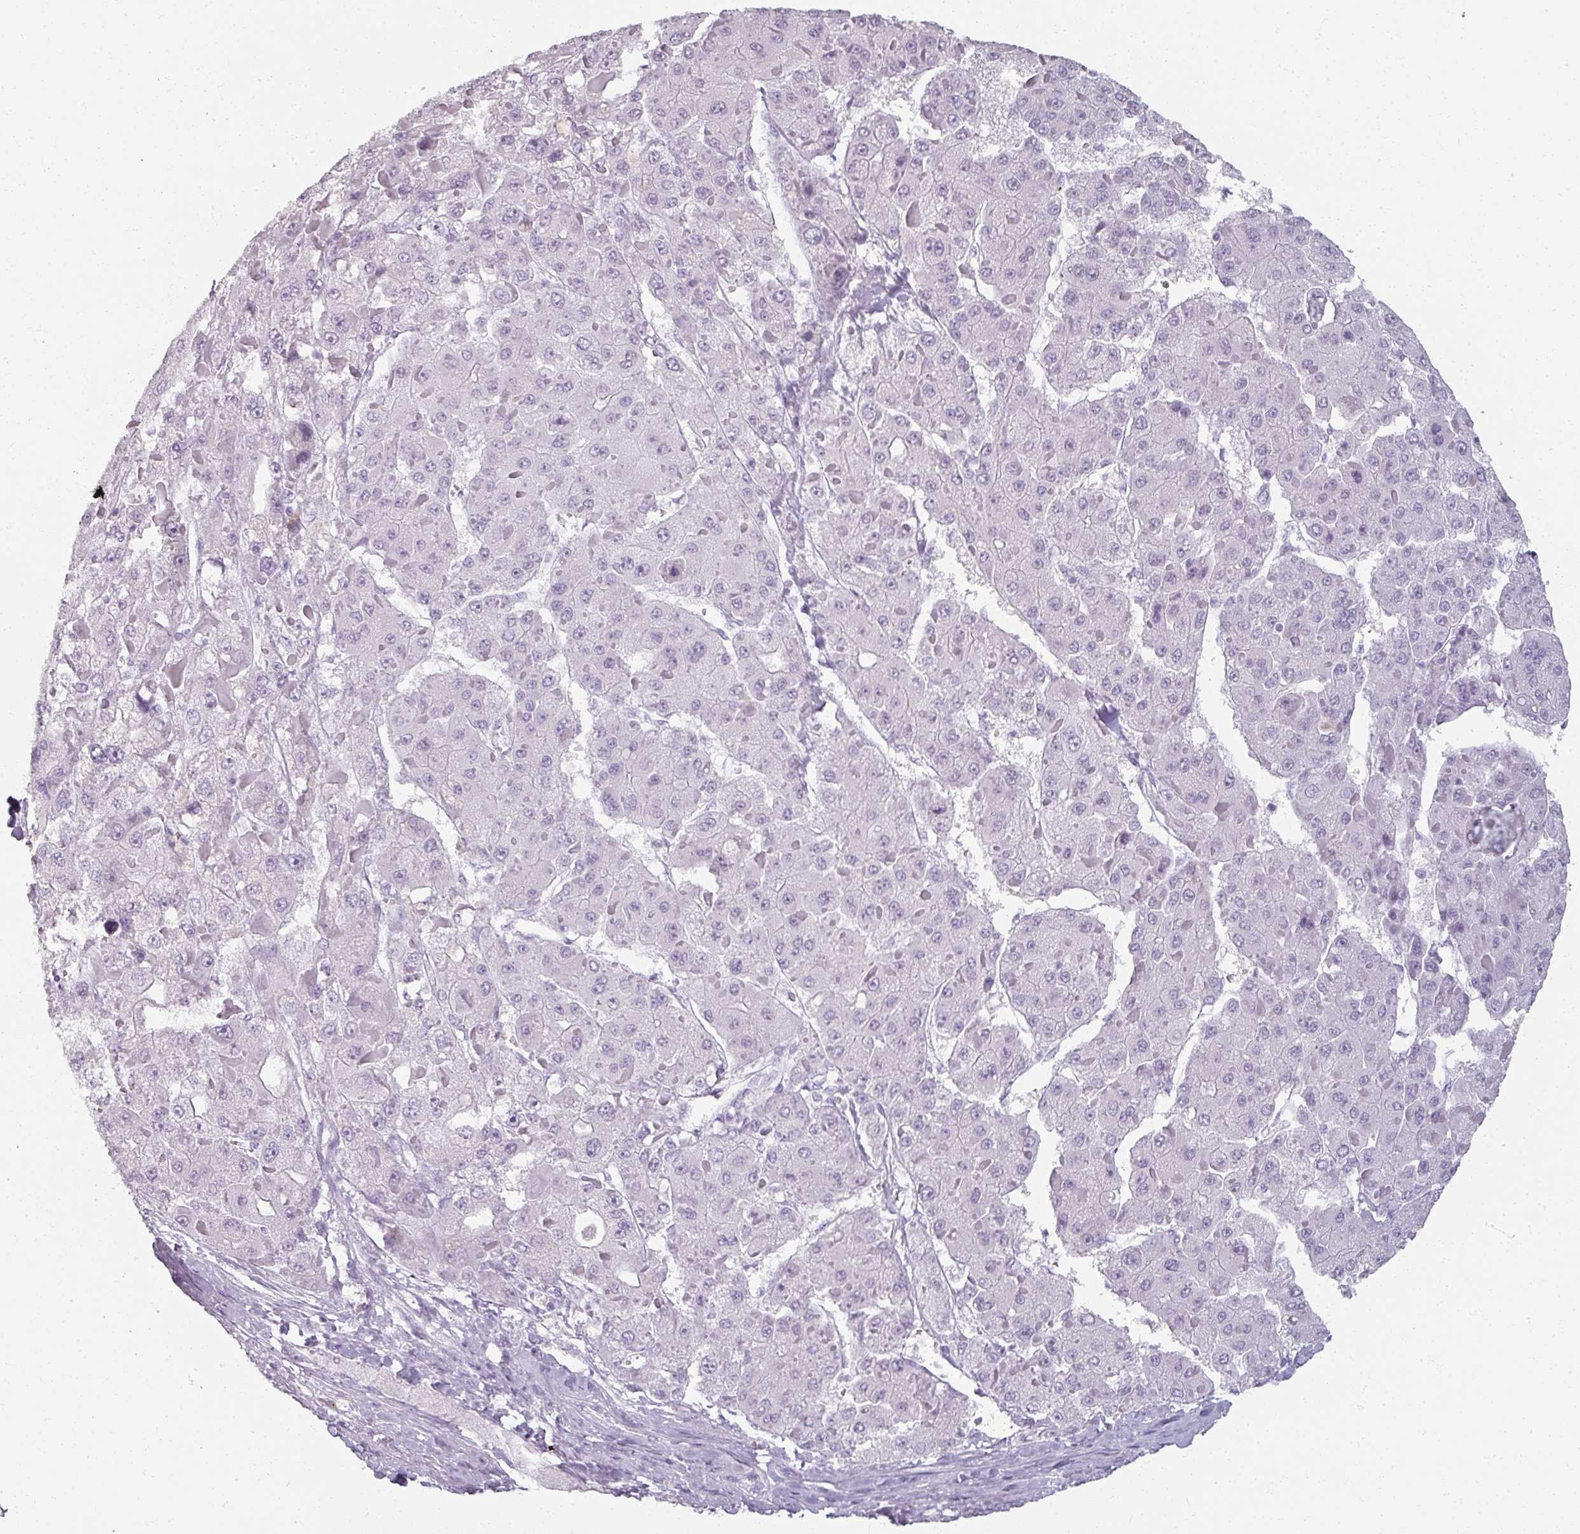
{"staining": {"intensity": "negative", "quantity": "none", "location": "none"}, "tissue": "liver cancer", "cell_type": "Tumor cells", "image_type": "cancer", "snomed": [{"axis": "morphology", "description": "Carcinoma, Hepatocellular, NOS"}, {"axis": "topography", "description": "Liver"}], "caption": "Immunohistochemistry image of neoplastic tissue: hepatocellular carcinoma (liver) stained with DAB exhibits no significant protein expression in tumor cells. (DAB immunohistochemistry (IHC), high magnification).", "gene": "REG3G", "patient": {"sex": "female", "age": 73}}